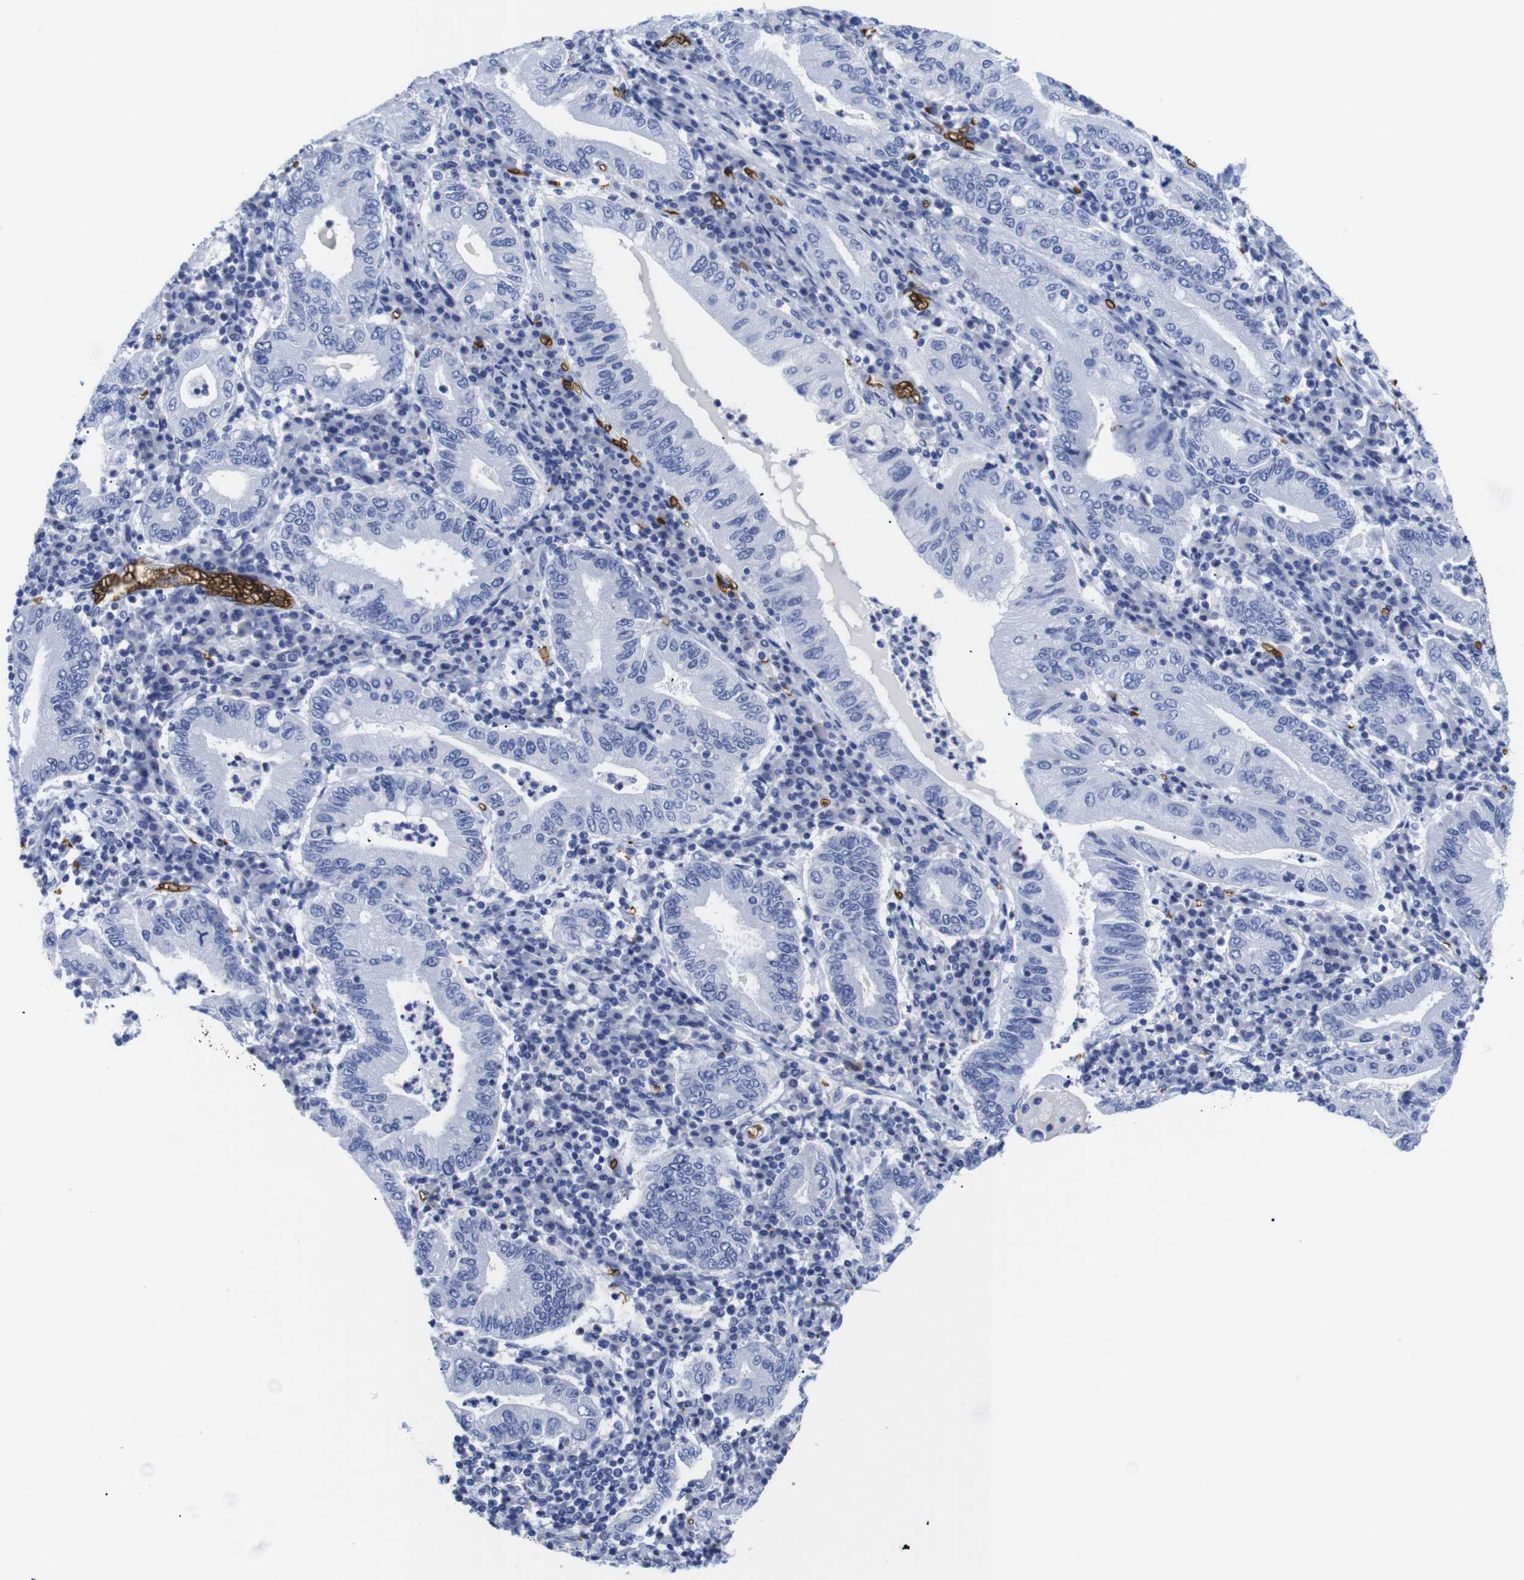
{"staining": {"intensity": "negative", "quantity": "none", "location": "none"}, "tissue": "stomach cancer", "cell_type": "Tumor cells", "image_type": "cancer", "snomed": [{"axis": "morphology", "description": "Normal tissue, NOS"}, {"axis": "morphology", "description": "Adenocarcinoma, NOS"}, {"axis": "topography", "description": "Esophagus"}, {"axis": "topography", "description": "Stomach, upper"}, {"axis": "topography", "description": "Peripheral nerve tissue"}], "caption": "An image of human adenocarcinoma (stomach) is negative for staining in tumor cells.", "gene": "S1PR2", "patient": {"sex": "male", "age": 62}}